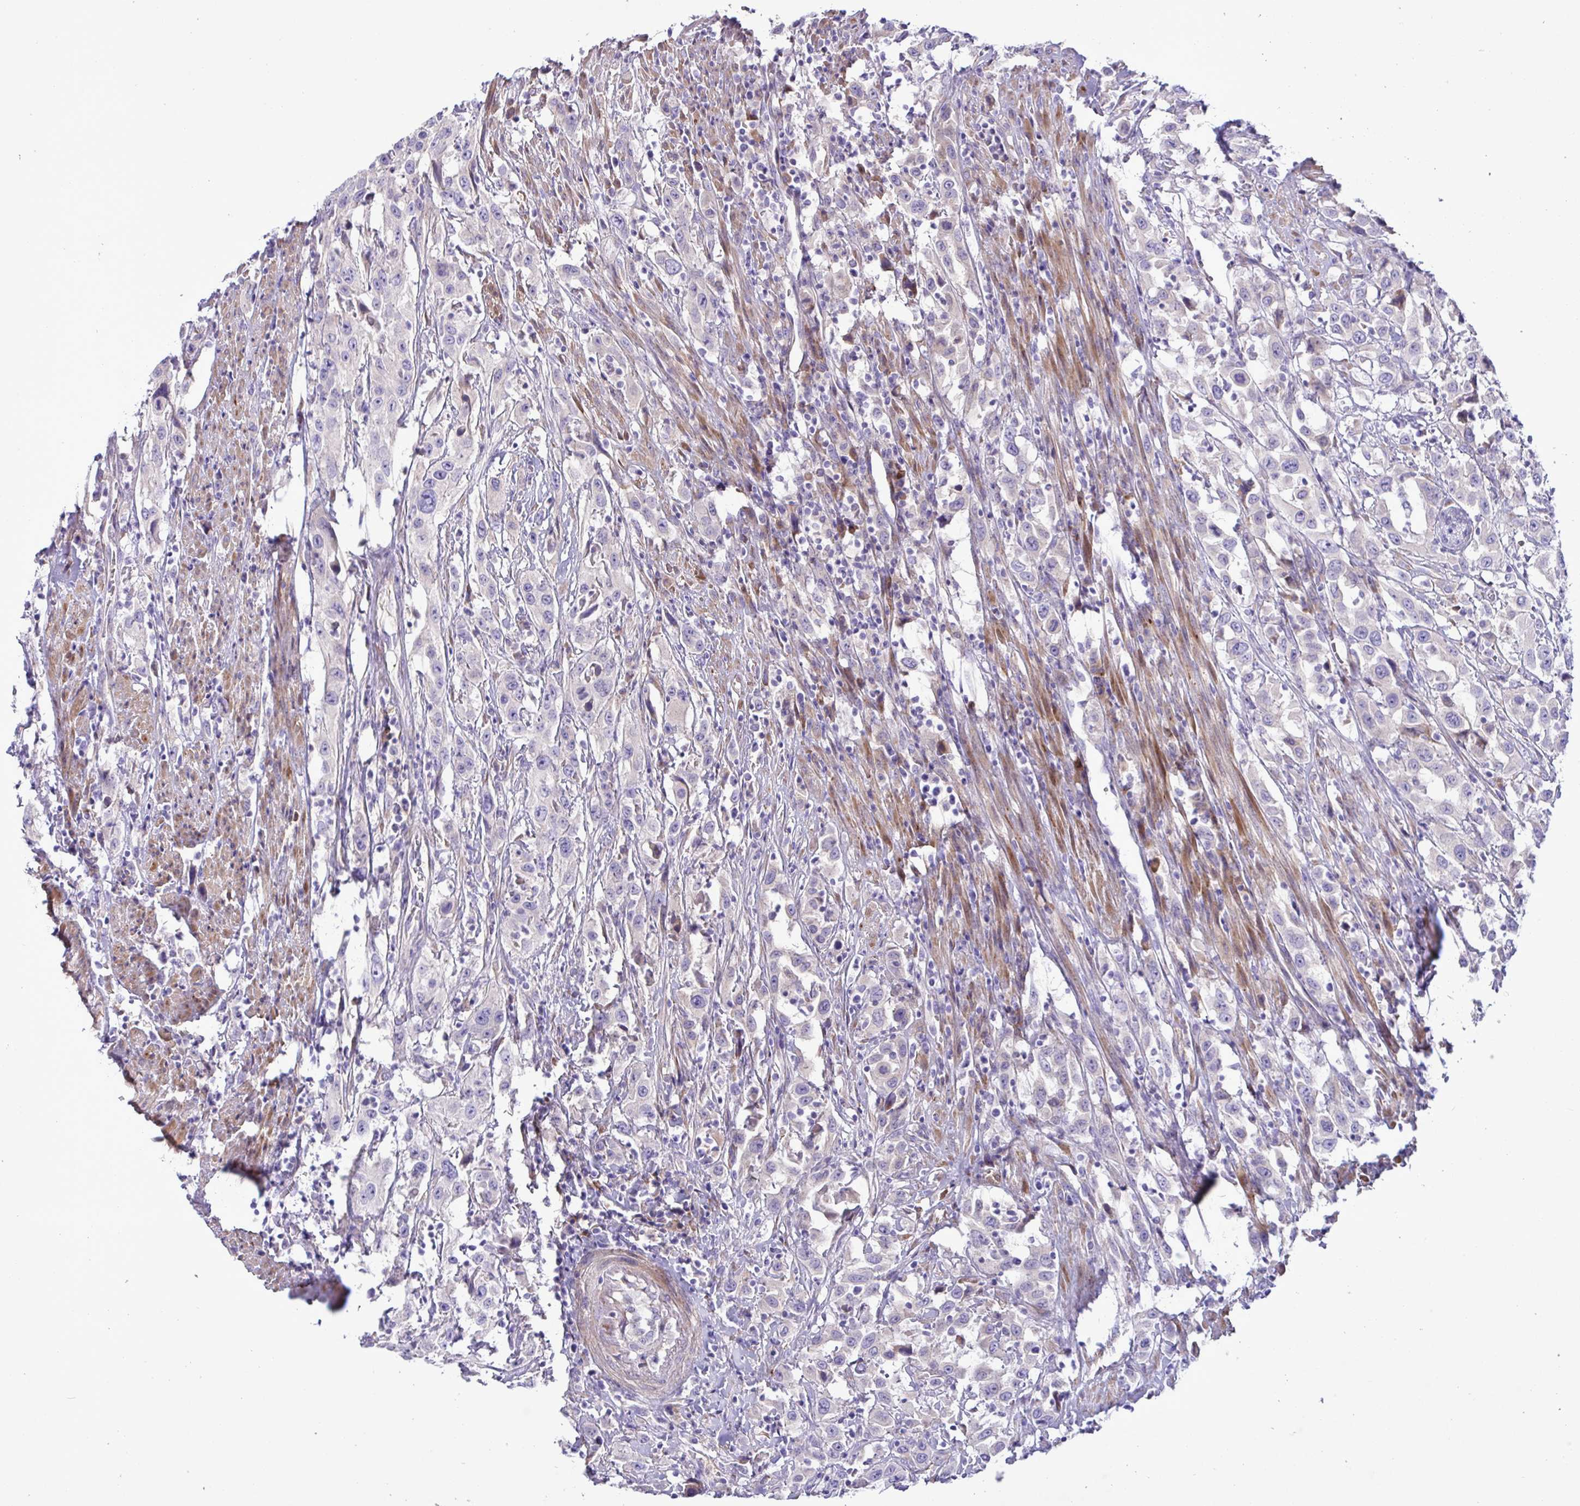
{"staining": {"intensity": "negative", "quantity": "none", "location": "none"}, "tissue": "urothelial cancer", "cell_type": "Tumor cells", "image_type": "cancer", "snomed": [{"axis": "morphology", "description": "Urothelial carcinoma, High grade"}, {"axis": "topography", "description": "Urinary bladder"}], "caption": "Micrograph shows no protein positivity in tumor cells of high-grade urothelial carcinoma tissue.", "gene": "FAM86B1", "patient": {"sex": "male", "age": 61}}